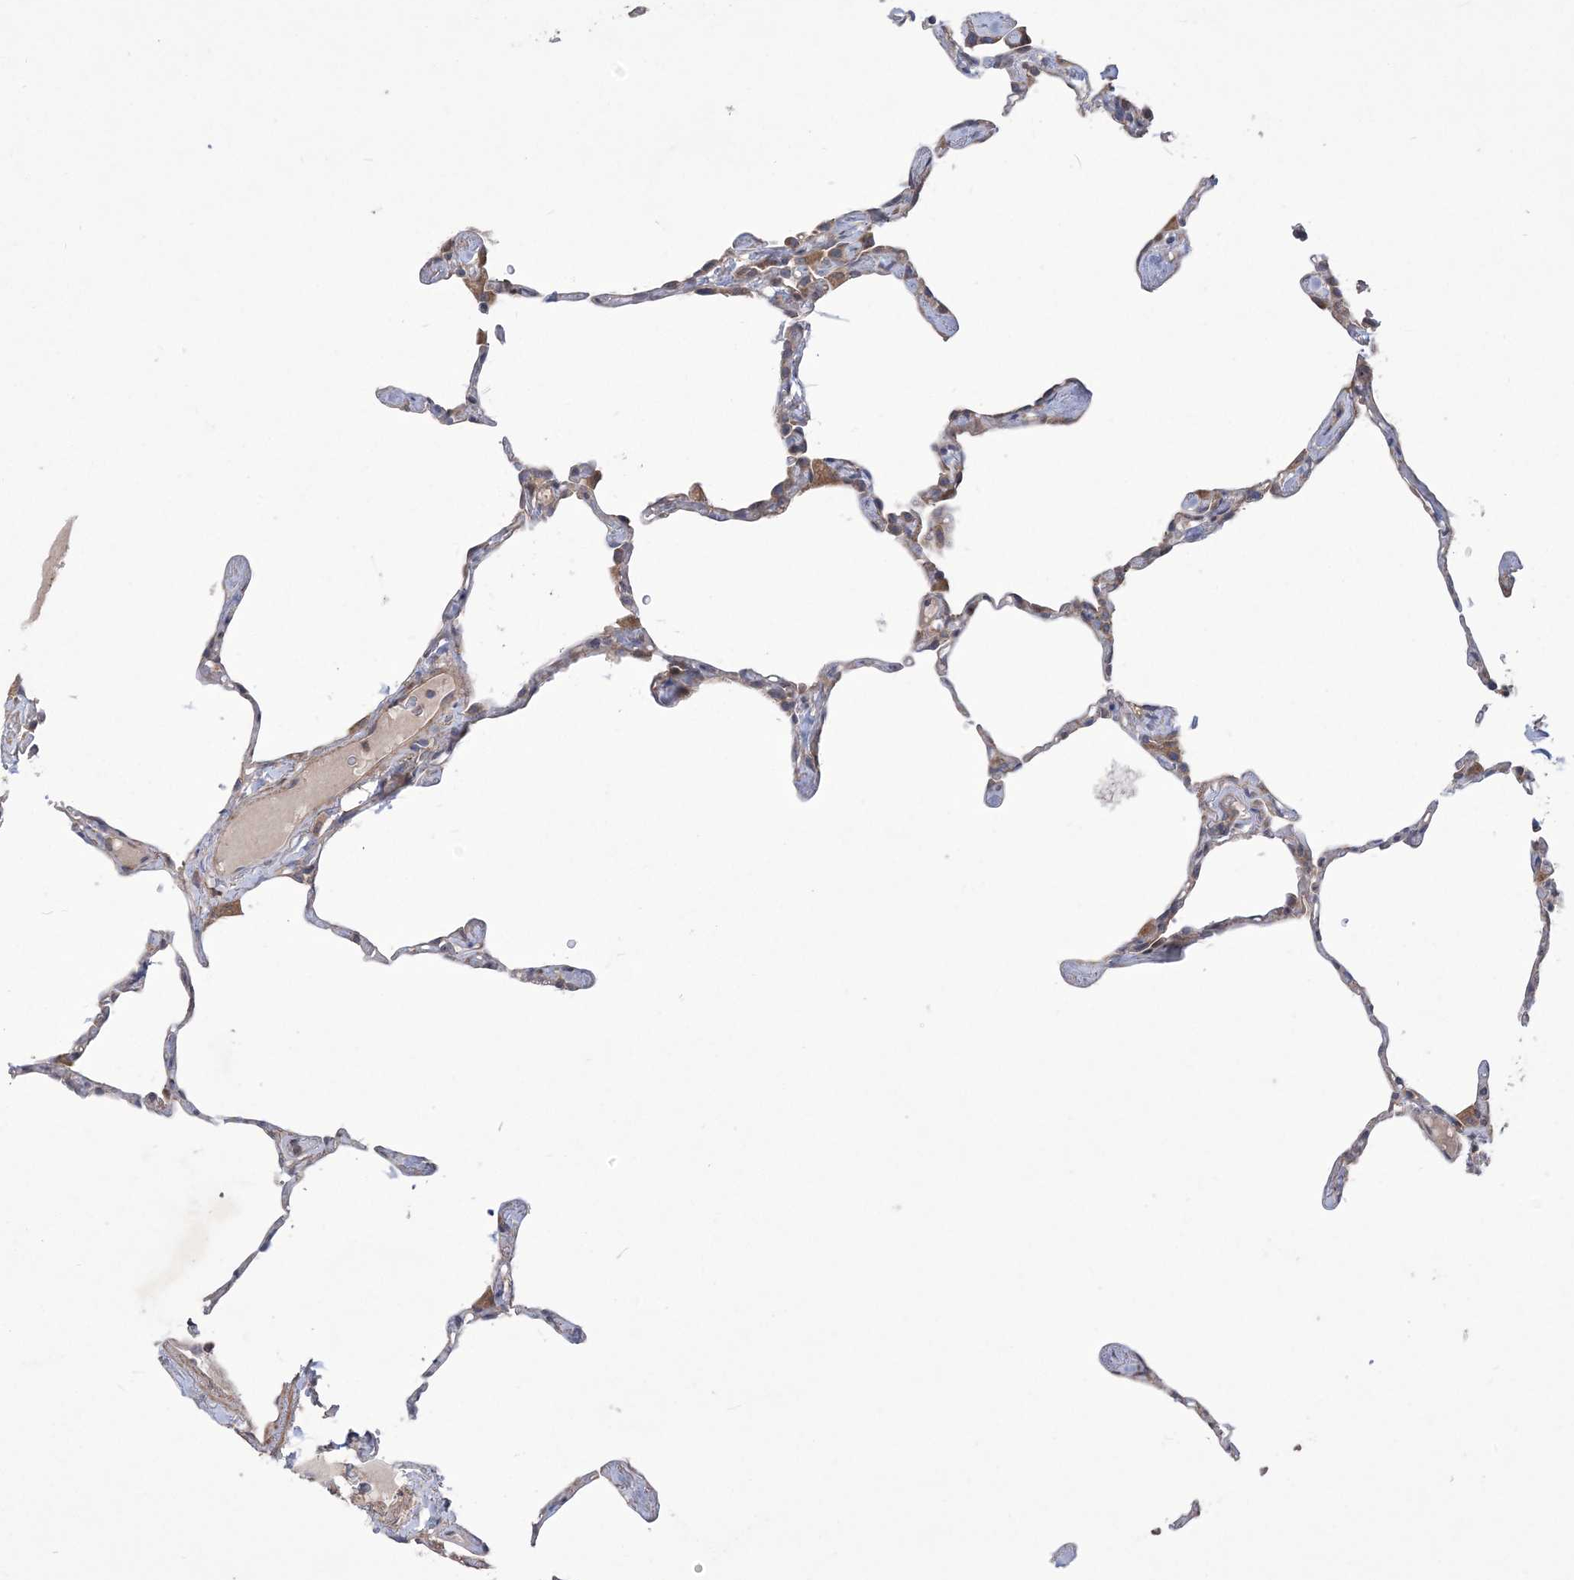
{"staining": {"intensity": "negative", "quantity": "none", "location": "none"}, "tissue": "lung", "cell_type": "Alveolar cells", "image_type": "normal", "snomed": [{"axis": "morphology", "description": "Normal tissue, NOS"}, {"axis": "topography", "description": "Lung"}], "caption": "IHC of benign human lung reveals no staining in alveolar cells.", "gene": "MTRF1L", "patient": {"sex": "male", "age": 65}}